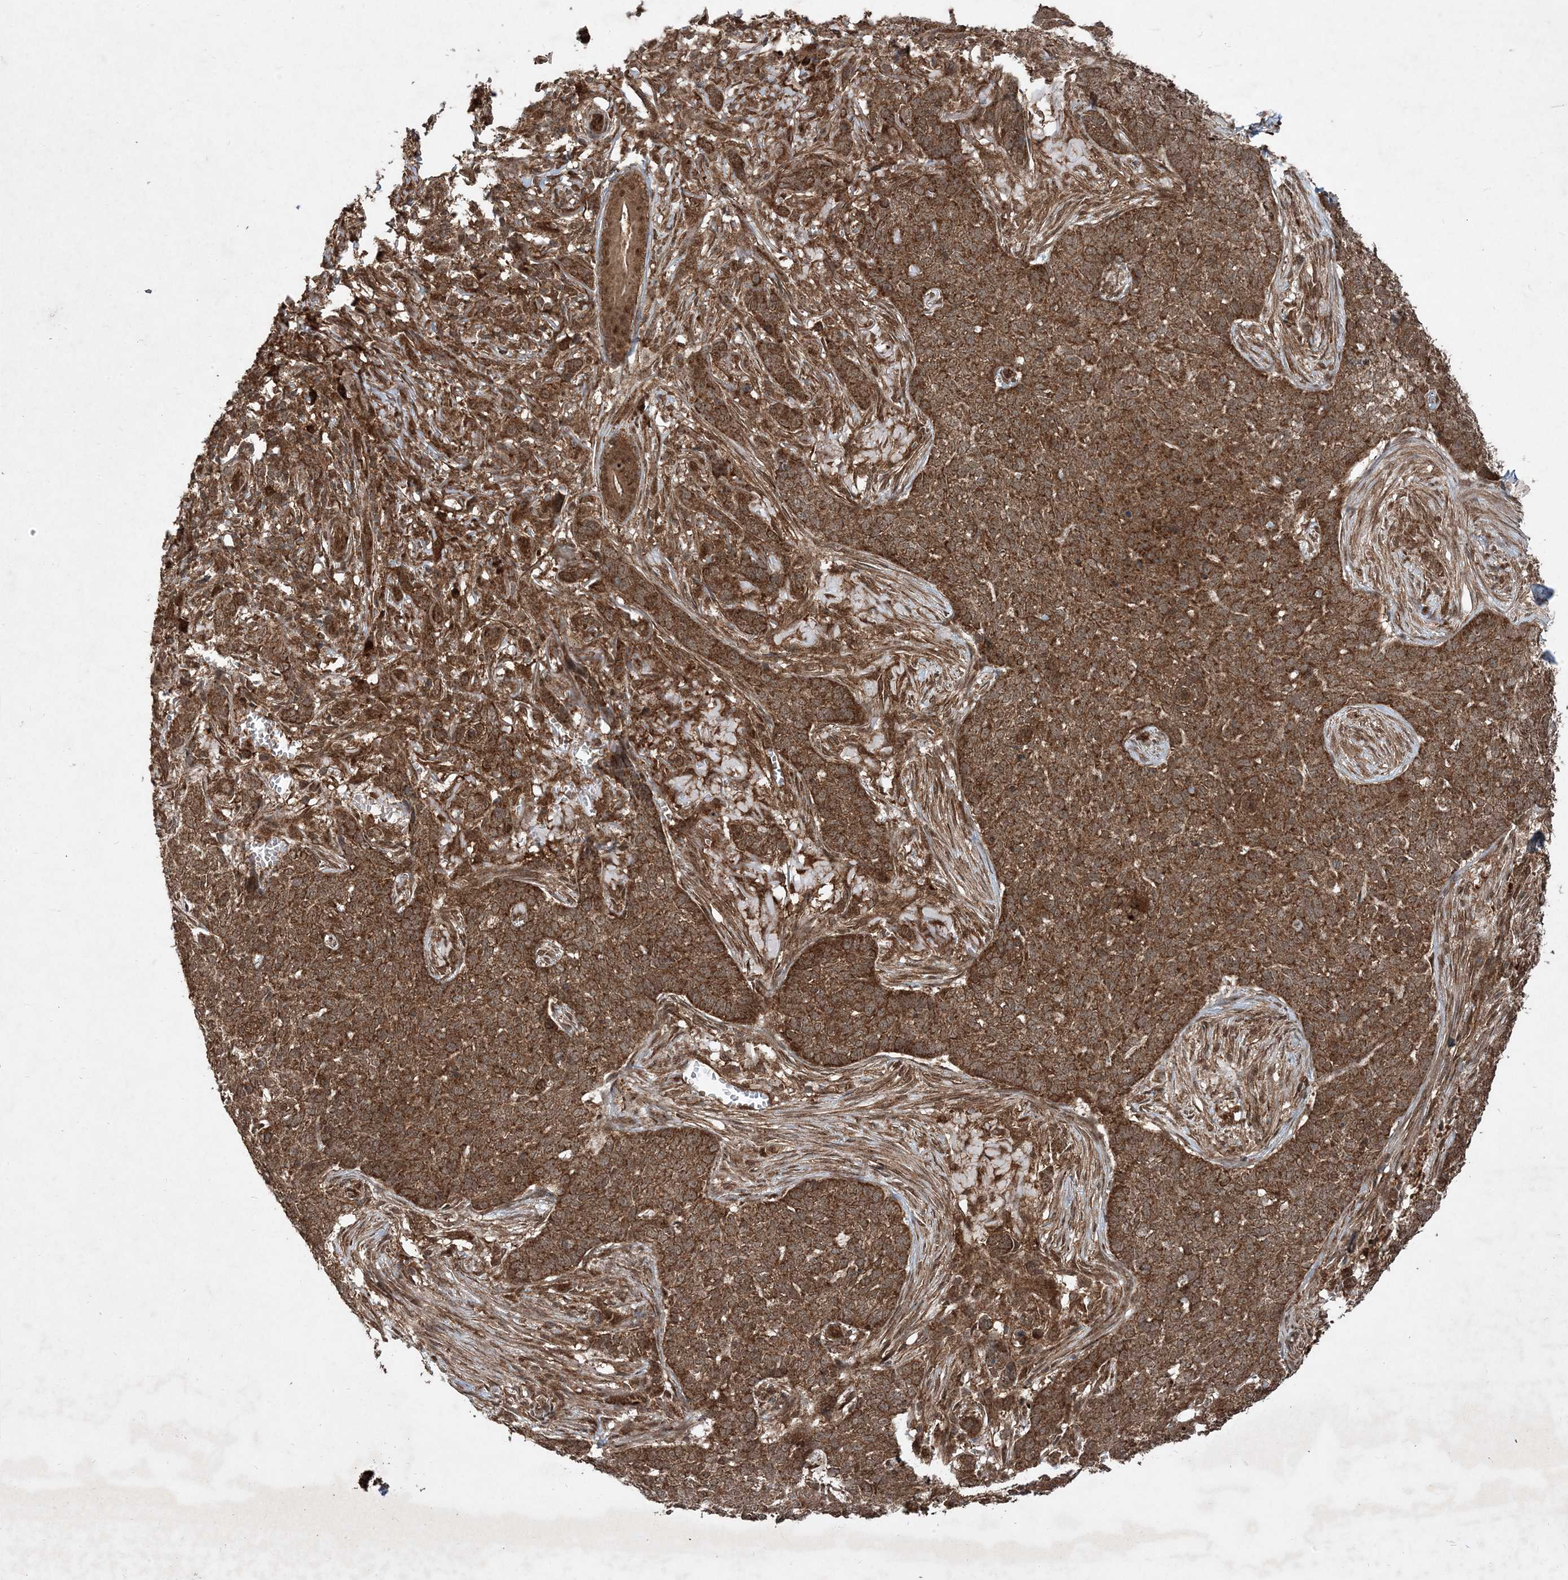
{"staining": {"intensity": "moderate", "quantity": ">75%", "location": "cytoplasmic/membranous,nuclear"}, "tissue": "skin cancer", "cell_type": "Tumor cells", "image_type": "cancer", "snomed": [{"axis": "morphology", "description": "Basal cell carcinoma"}, {"axis": "topography", "description": "Skin"}], "caption": "Immunohistochemical staining of human basal cell carcinoma (skin) displays medium levels of moderate cytoplasmic/membranous and nuclear positivity in about >75% of tumor cells.", "gene": "PLEKHM2", "patient": {"sex": "male", "age": 85}}